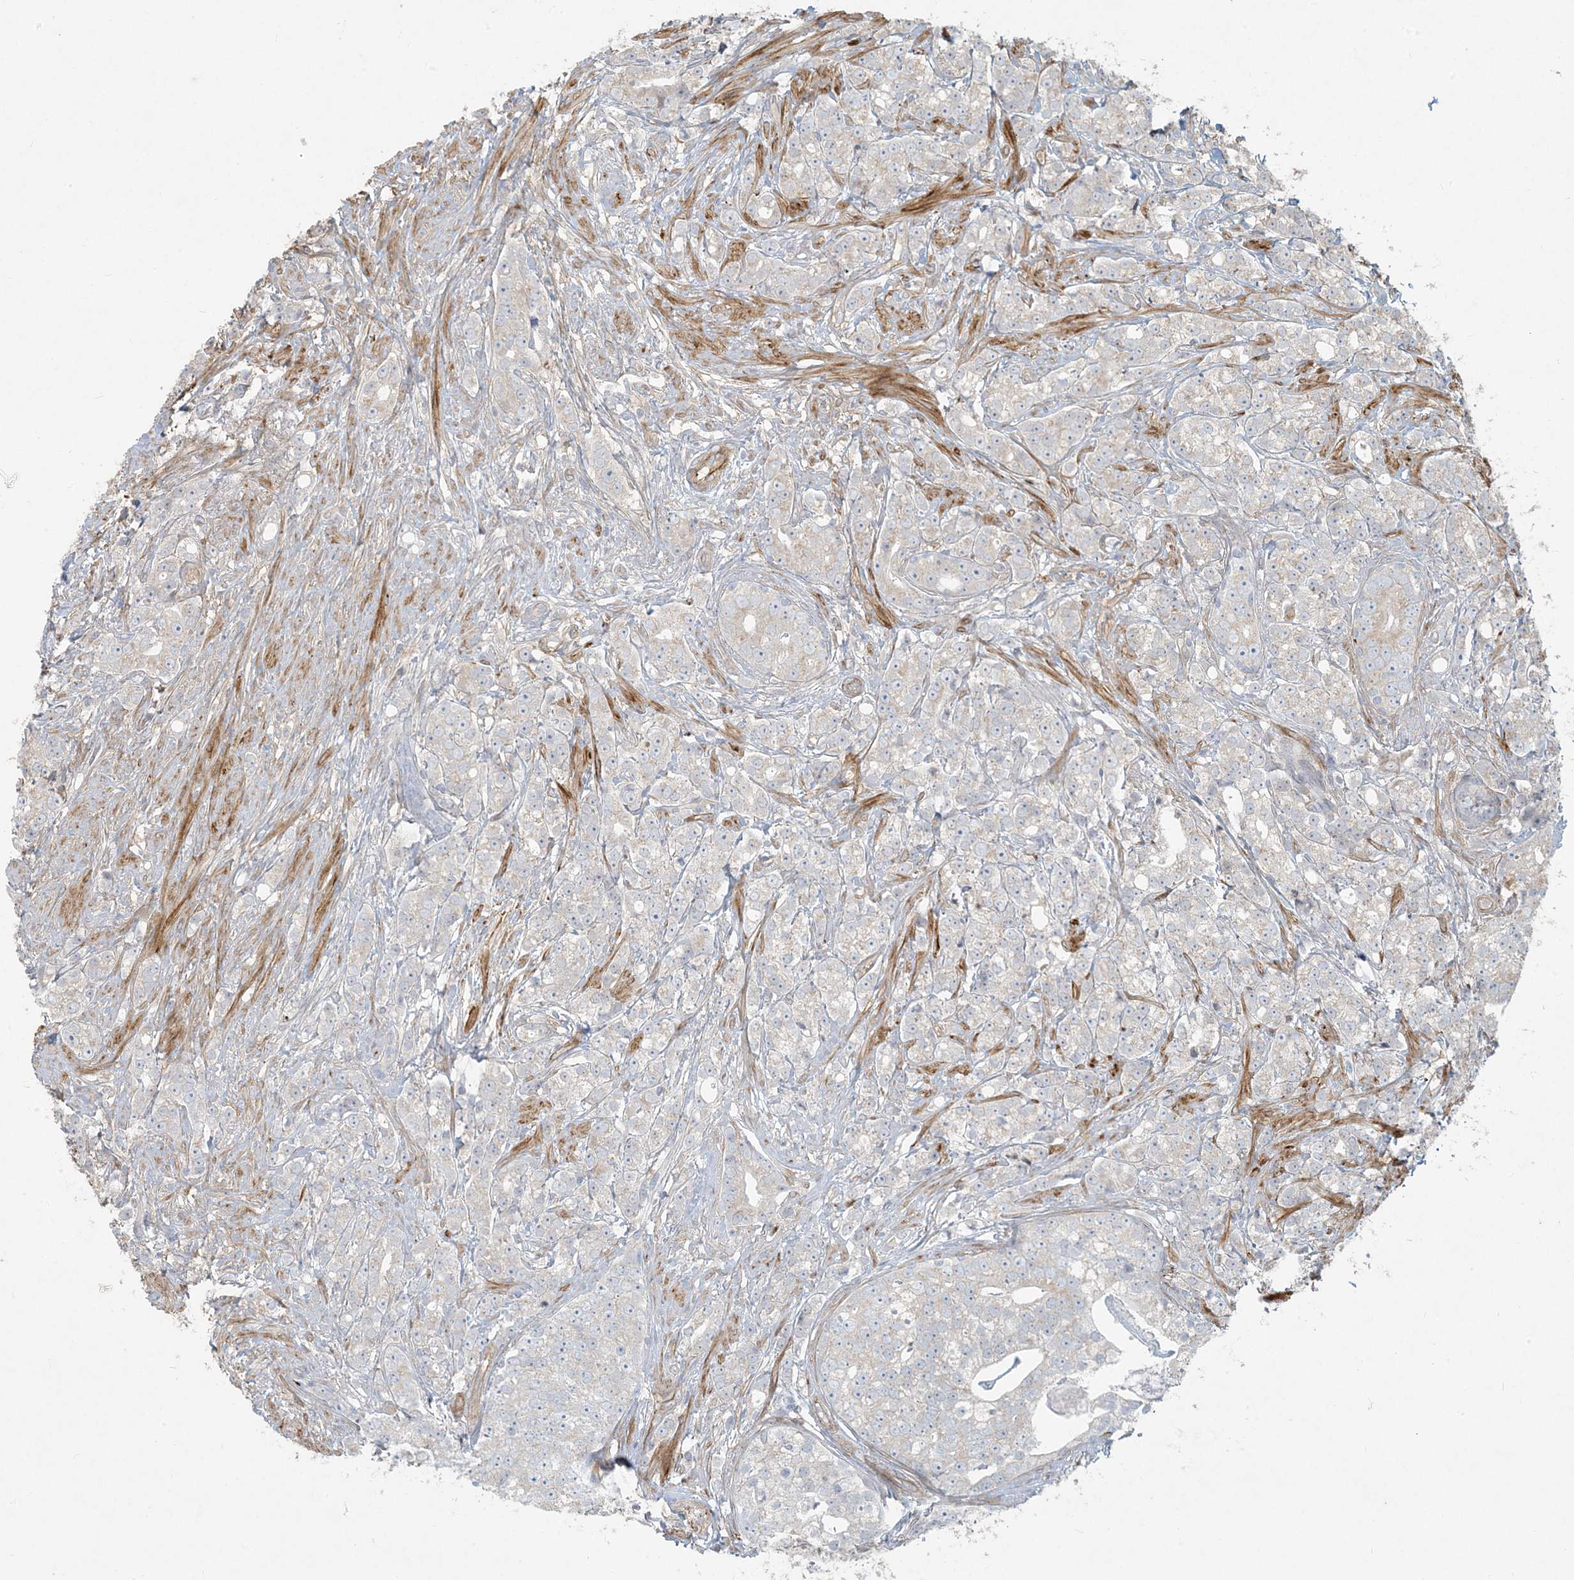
{"staining": {"intensity": "negative", "quantity": "none", "location": "none"}, "tissue": "prostate cancer", "cell_type": "Tumor cells", "image_type": "cancer", "snomed": [{"axis": "morphology", "description": "Adenocarcinoma, High grade"}, {"axis": "topography", "description": "Prostate"}], "caption": "Immunohistochemistry micrograph of neoplastic tissue: prostate high-grade adenocarcinoma stained with DAB (3,3'-diaminobenzidine) exhibits no significant protein expression in tumor cells. Brightfield microscopy of IHC stained with DAB (3,3'-diaminobenzidine) (brown) and hematoxylin (blue), captured at high magnification.", "gene": "BCORL1", "patient": {"sex": "male", "age": 69}}